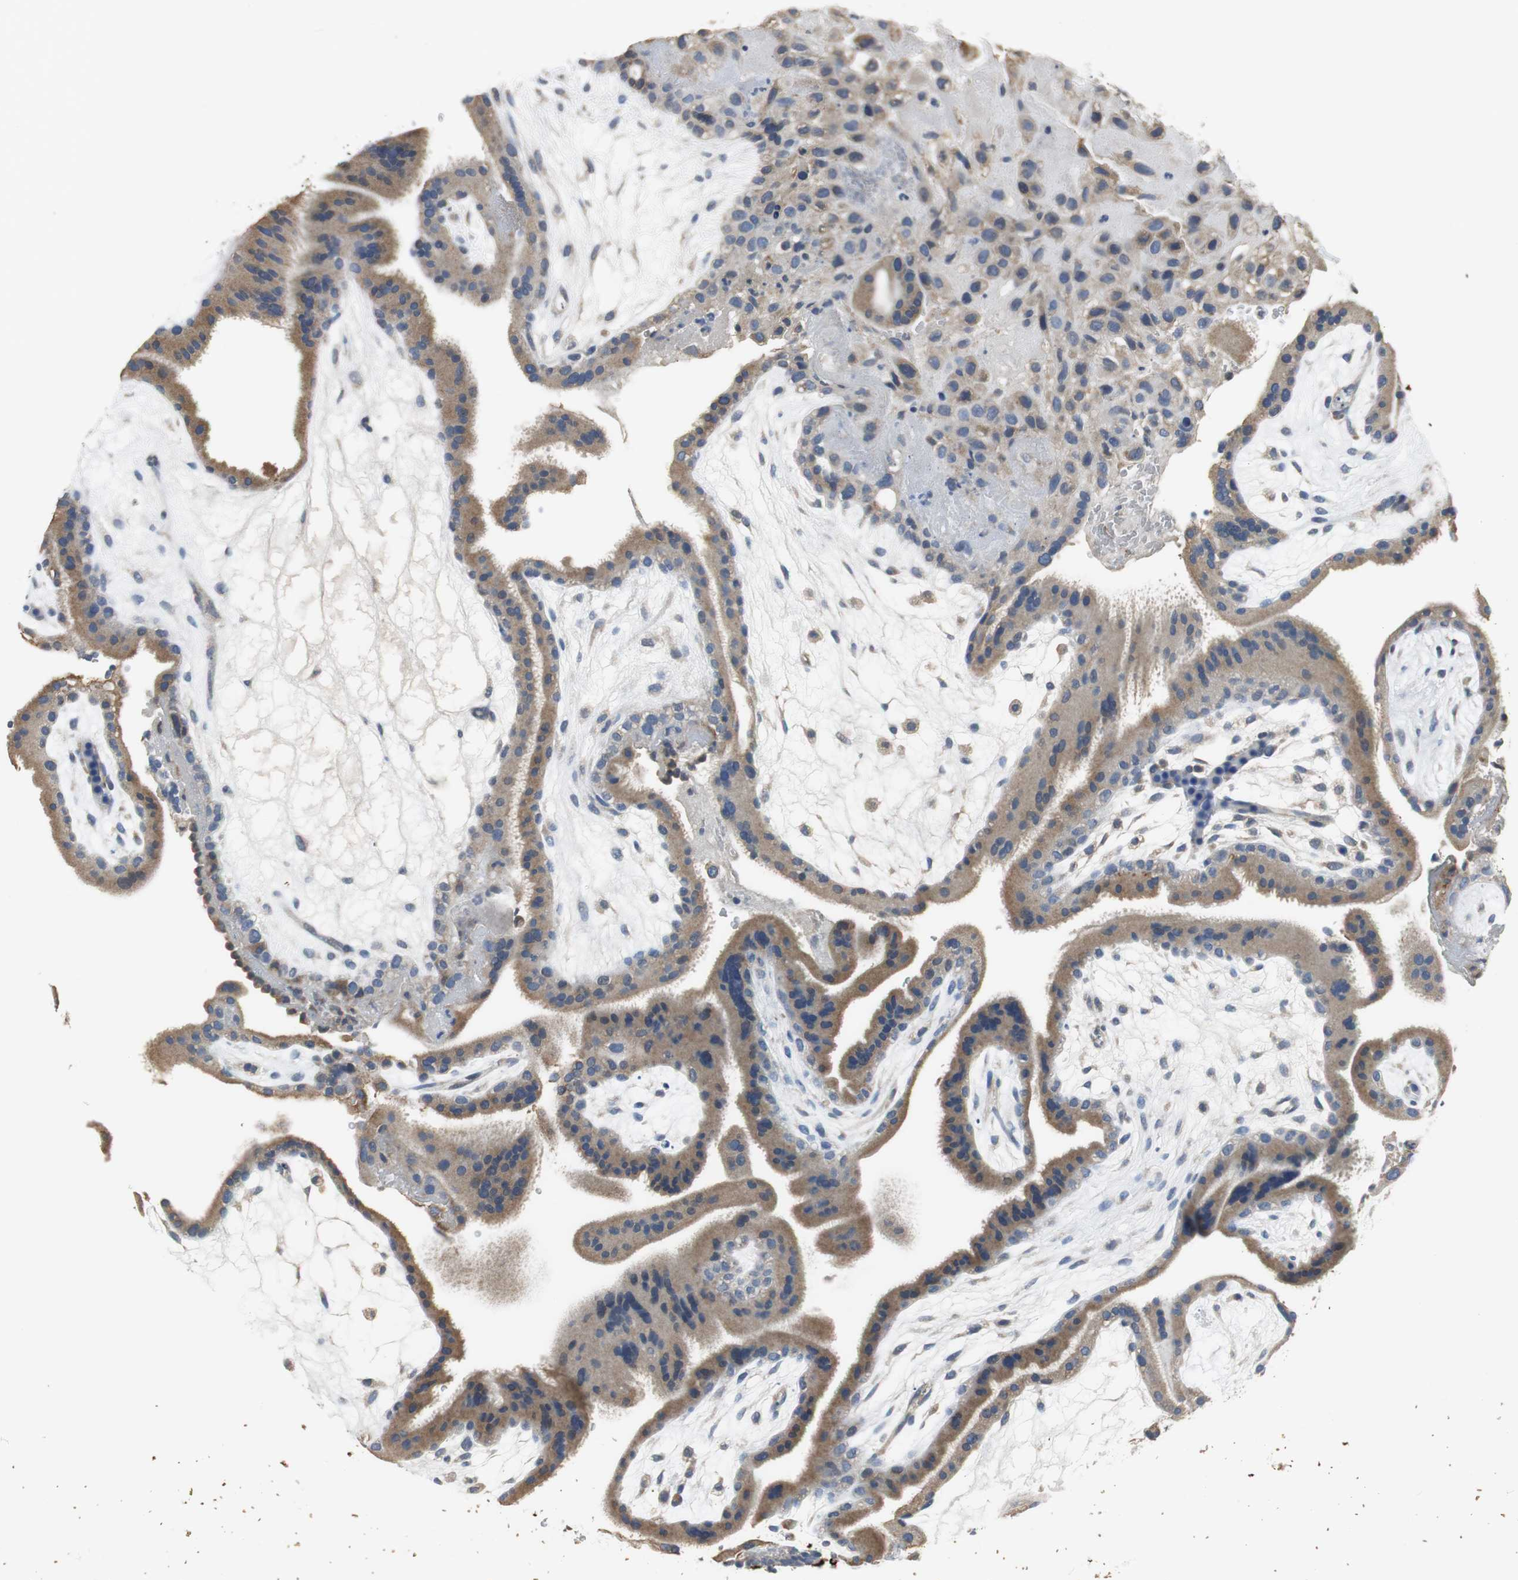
{"staining": {"intensity": "weak", "quantity": ">75%", "location": "cytoplasmic/membranous"}, "tissue": "placenta", "cell_type": "Decidual cells", "image_type": "normal", "snomed": [{"axis": "morphology", "description": "Normal tissue, NOS"}, {"axis": "topography", "description": "Placenta"}], "caption": "Weak cytoplasmic/membranous staining for a protein is present in approximately >75% of decidual cells of benign placenta using immunohistochemistry (IHC).", "gene": "MTIF2", "patient": {"sex": "female", "age": 19}}